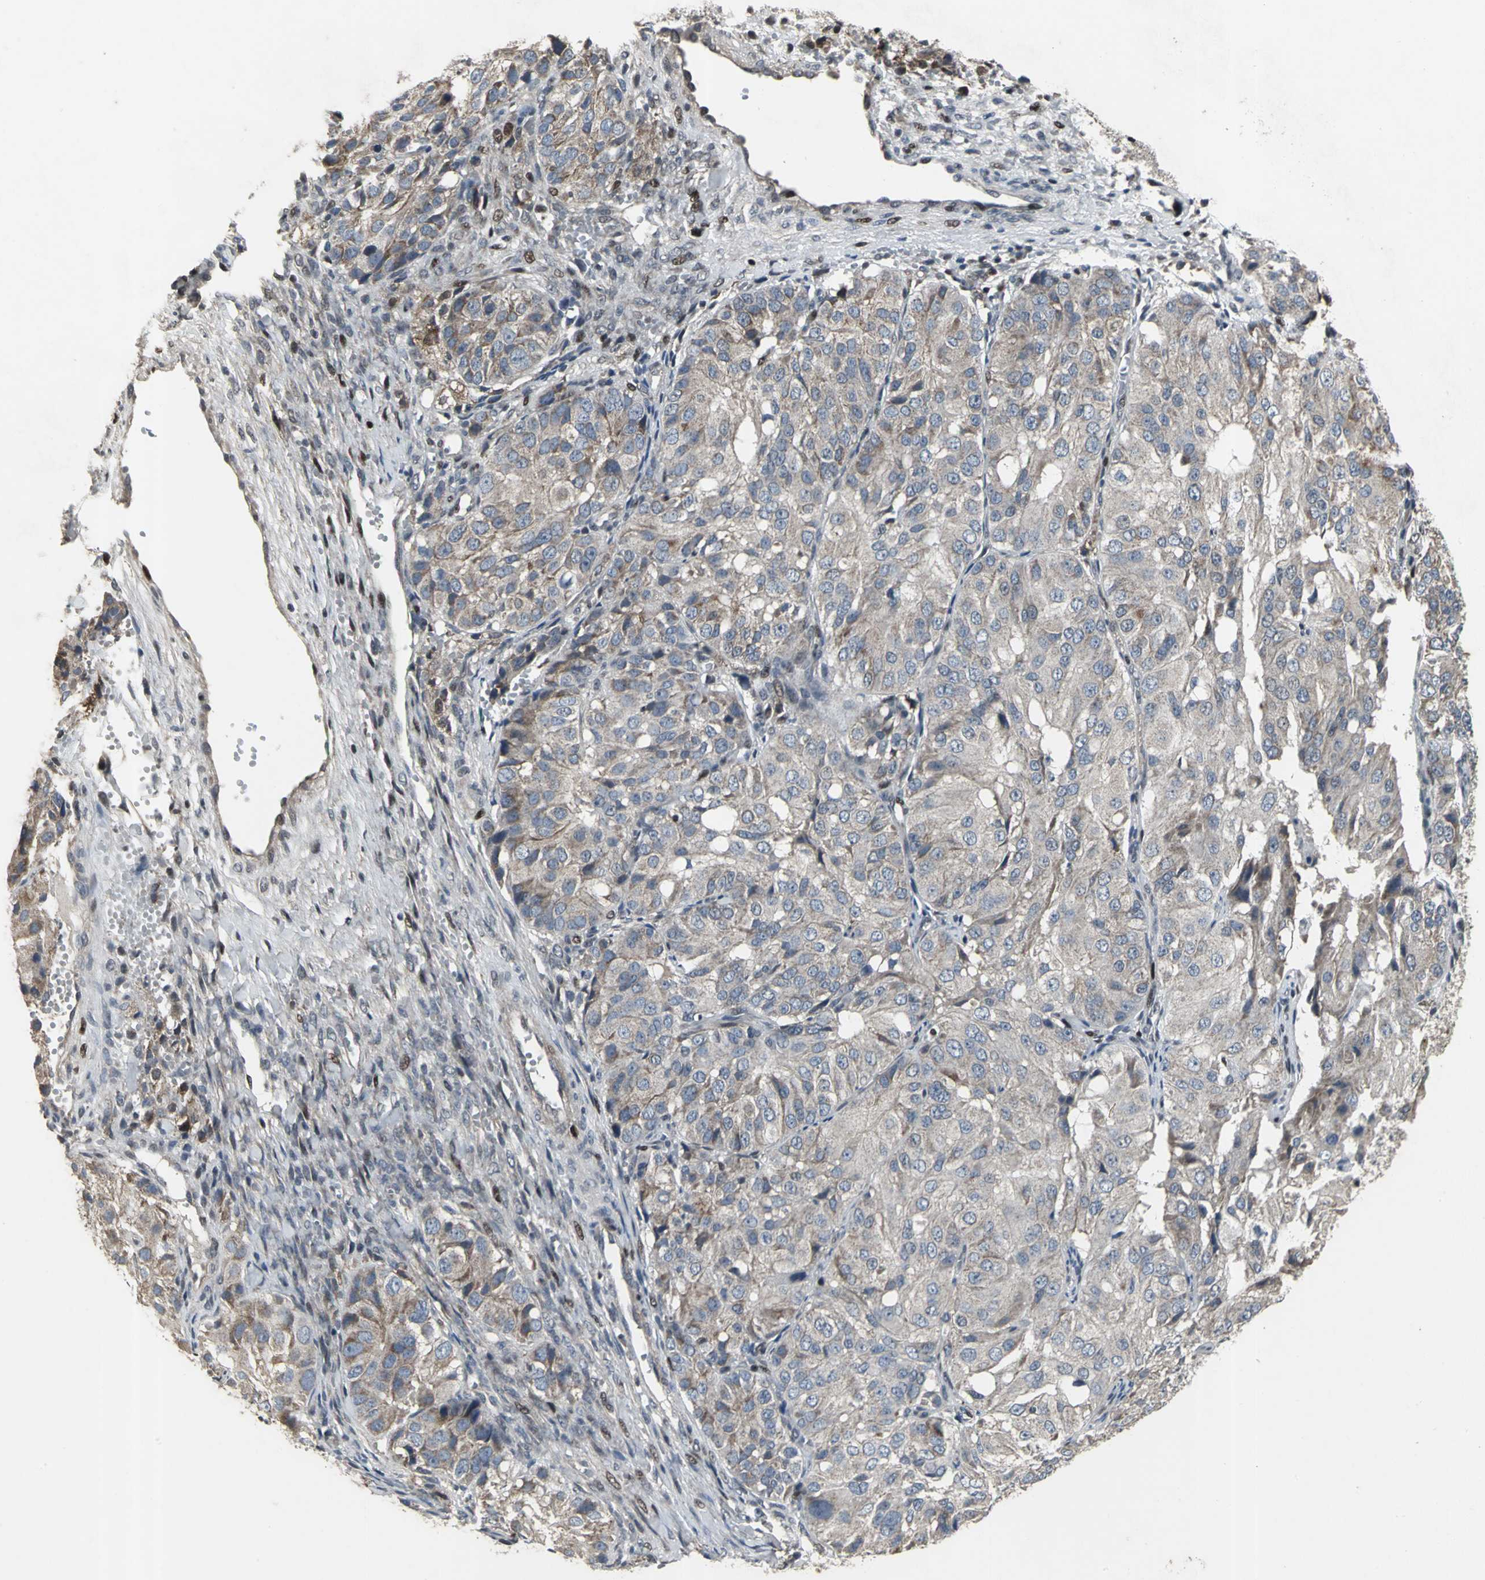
{"staining": {"intensity": "weak", "quantity": "25%-75%", "location": "cytoplasmic/membranous"}, "tissue": "ovarian cancer", "cell_type": "Tumor cells", "image_type": "cancer", "snomed": [{"axis": "morphology", "description": "Carcinoma, endometroid"}, {"axis": "topography", "description": "Ovary"}], "caption": "Immunohistochemistry micrograph of human endometroid carcinoma (ovarian) stained for a protein (brown), which displays low levels of weak cytoplasmic/membranous positivity in approximately 25%-75% of tumor cells.", "gene": "SRF", "patient": {"sex": "female", "age": 51}}